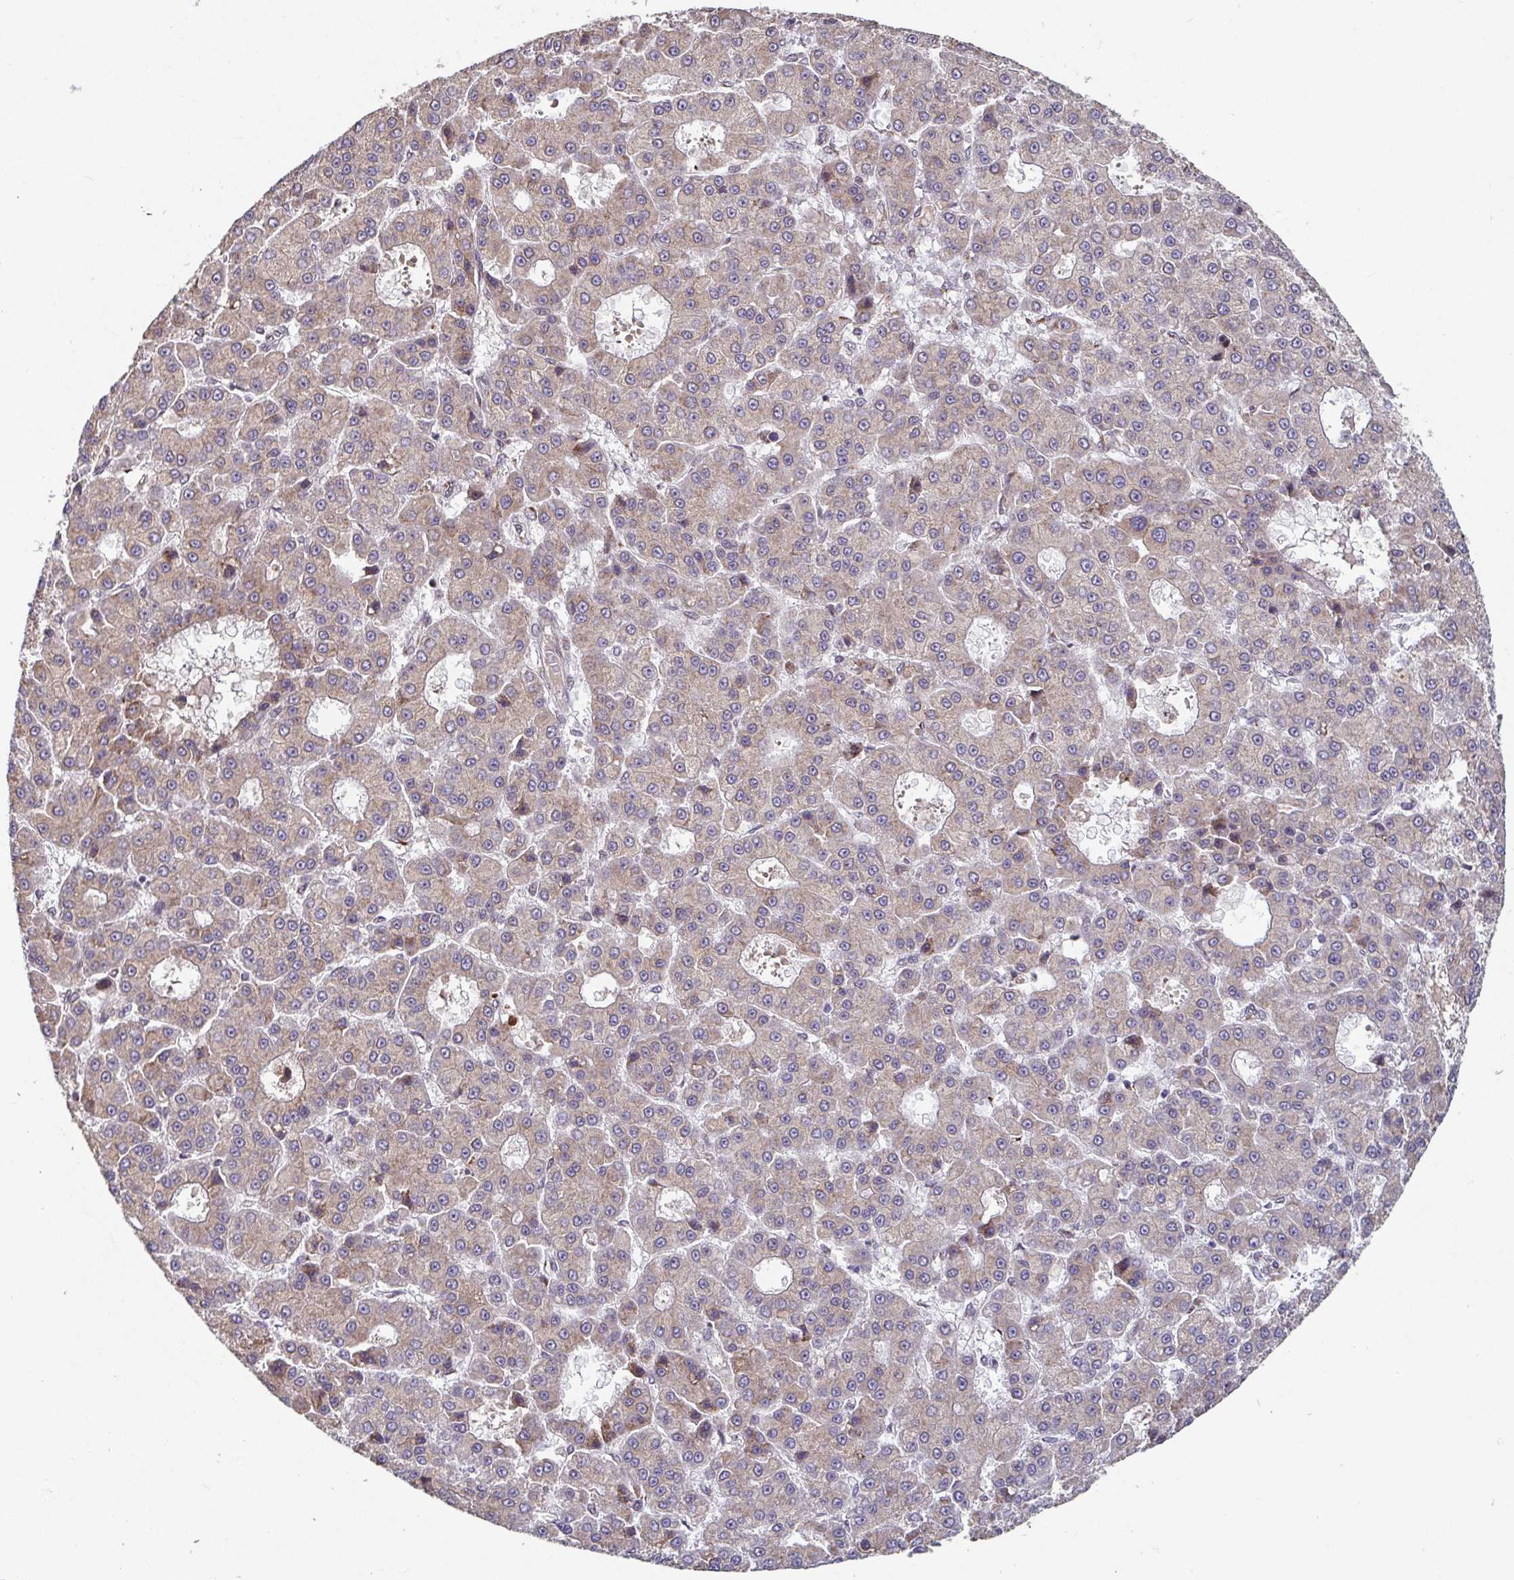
{"staining": {"intensity": "weak", "quantity": ">75%", "location": "cytoplasmic/membranous"}, "tissue": "liver cancer", "cell_type": "Tumor cells", "image_type": "cancer", "snomed": [{"axis": "morphology", "description": "Carcinoma, Hepatocellular, NOS"}, {"axis": "topography", "description": "Liver"}], "caption": "Liver cancer stained with a brown dye exhibits weak cytoplasmic/membranous positive expression in about >75% of tumor cells.", "gene": "ATP5MJ", "patient": {"sex": "male", "age": 70}}